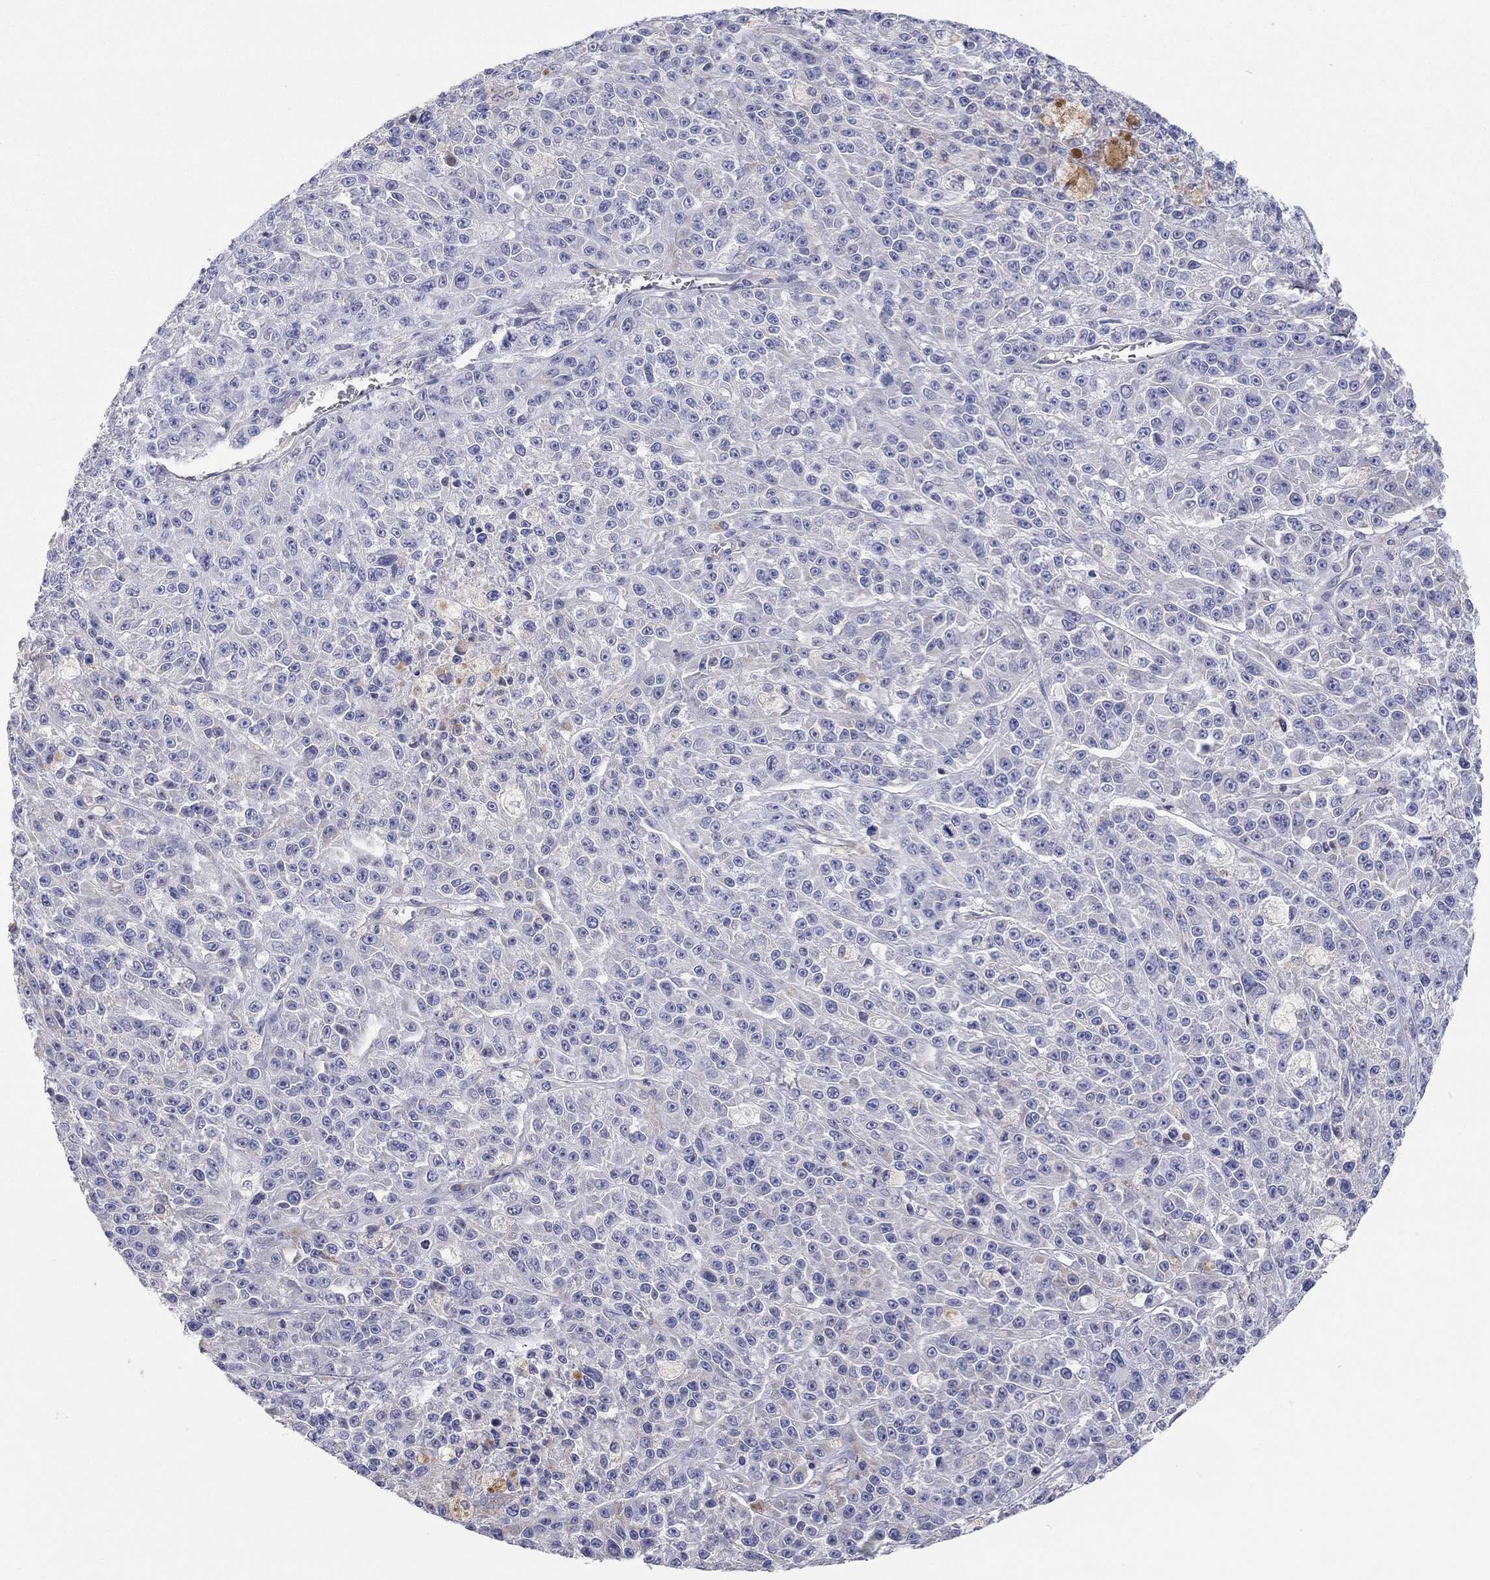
{"staining": {"intensity": "negative", "quantity": "none", "location": "none"}, "tissue": "melanoma", "cell_type": "Tumor cells", "image_type": "cancer", "snomed": [{"axis": "morphology", "description": "Malignant melanoma, NOS"}, {"axis": "topography", "description": "Skin"}], "caption": "A micrograph of human melanoma is negative for staining in tumor cells.", "gene": "RCAN1", "patient": {"sex": "female", "age": 58}}